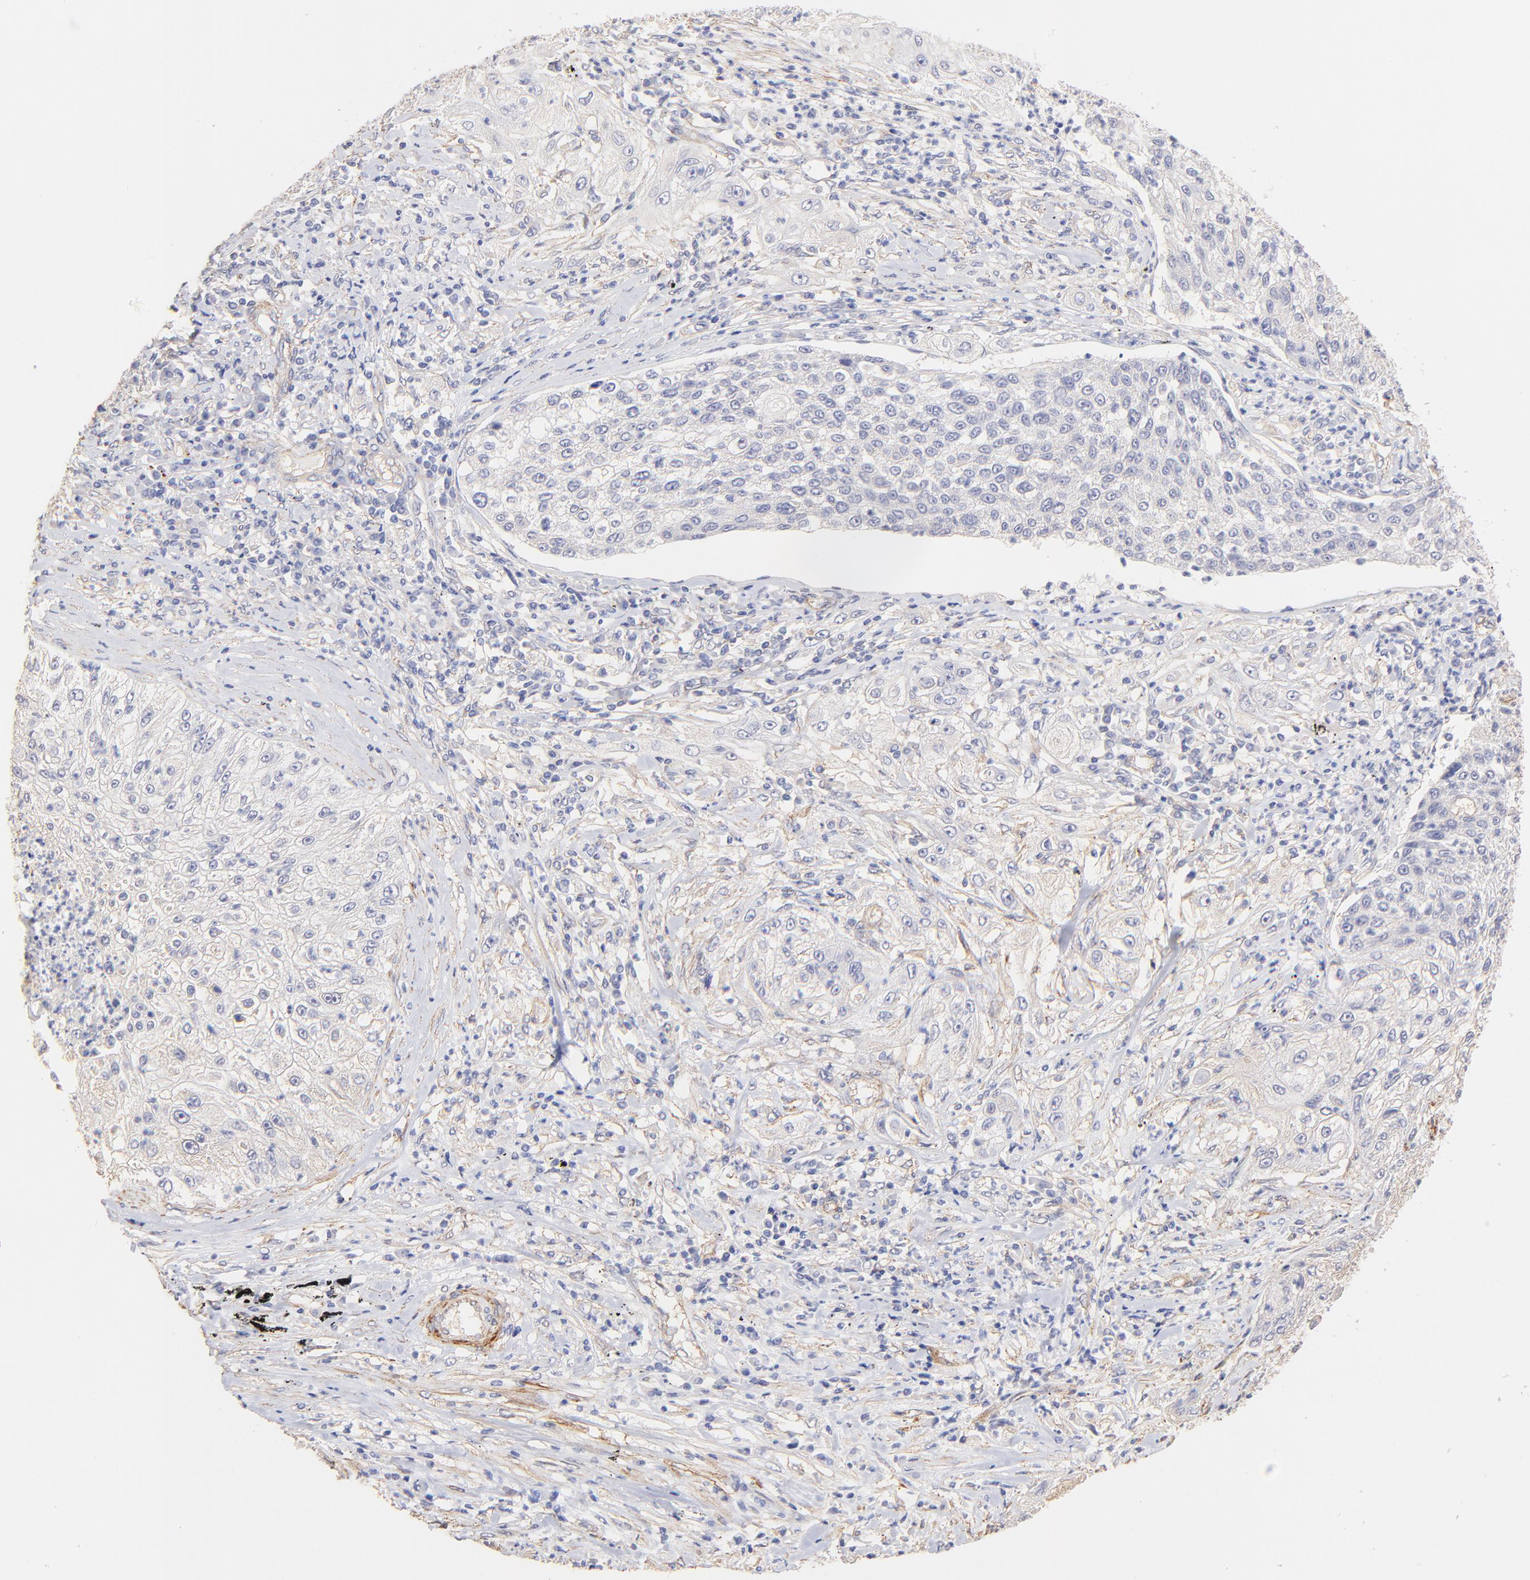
{"staining": {"intensity": "negative", "quantity": "none", "location": "none"}, "tissue": "lung cancer", "cell_type": "Tumor cells", "image_type": "cancer", "snomed": [{"axis": "morphology", "description": "Inflammation, NOS"}, {"axis": "morphology", "description": "Squamous cell carcinoma, NOS"}, {"axis": "topography", "description": "Lymph node"}, {"axis": "topography", "description": "Soft tissue"}, {"axis": "topography", "description": "Lung"}], "caption": "IHC image of neoplastic tissue: human lung cancer (squamous cell carcinoma) stained with DAB (3,3'-diaminobenzidine) reveals no significant protein staining in tumor cells. (DAB (3,3'-diaminobenzidine) IHC, high magnification).", "gene": "ACTRT1", "patient": {"sex": "male", "age": 66}}